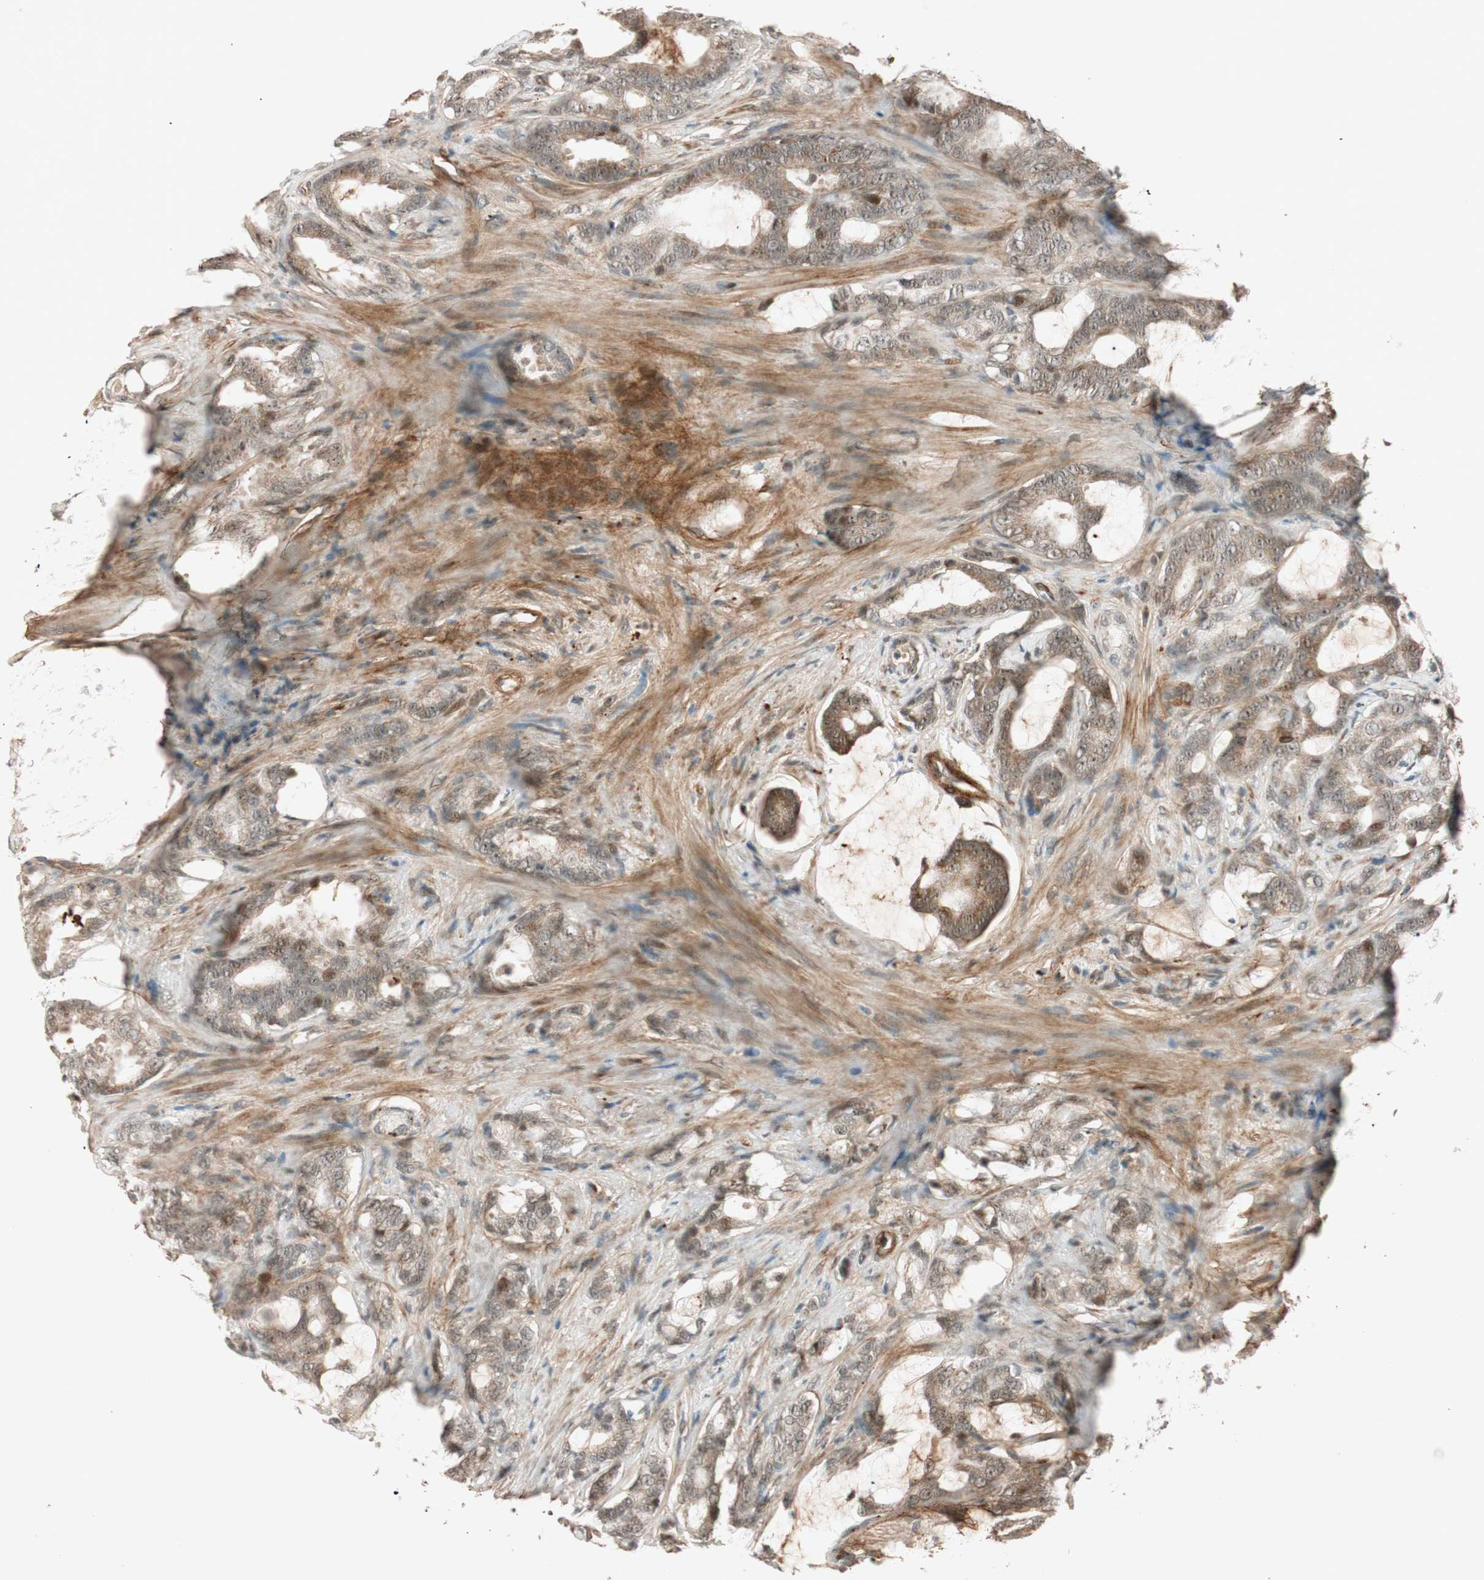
{"staining": {"intensity": "weak", "quantity": ">75%", "location": "cytoplasmic/membranous,nuclear"}, "tissue": "prostate cancer", "cell_type": "Tumor cells", "image_type": "cancer", "snomed": [{"axis": "morphology", "description": "Adenocarcinoma, Low grade"}, {"axis": "topography", "description": "Prostate"}], "caption": "DAB immunohistochemical staining of low-grade adenocarcinoma (prostate) exhibits weak cytoplasmic/membranous and nuclear protein expression in approximately >75% of tumor cells.", "gene": "EPHA6", "patient": {"sex": "male", "age": 58}}